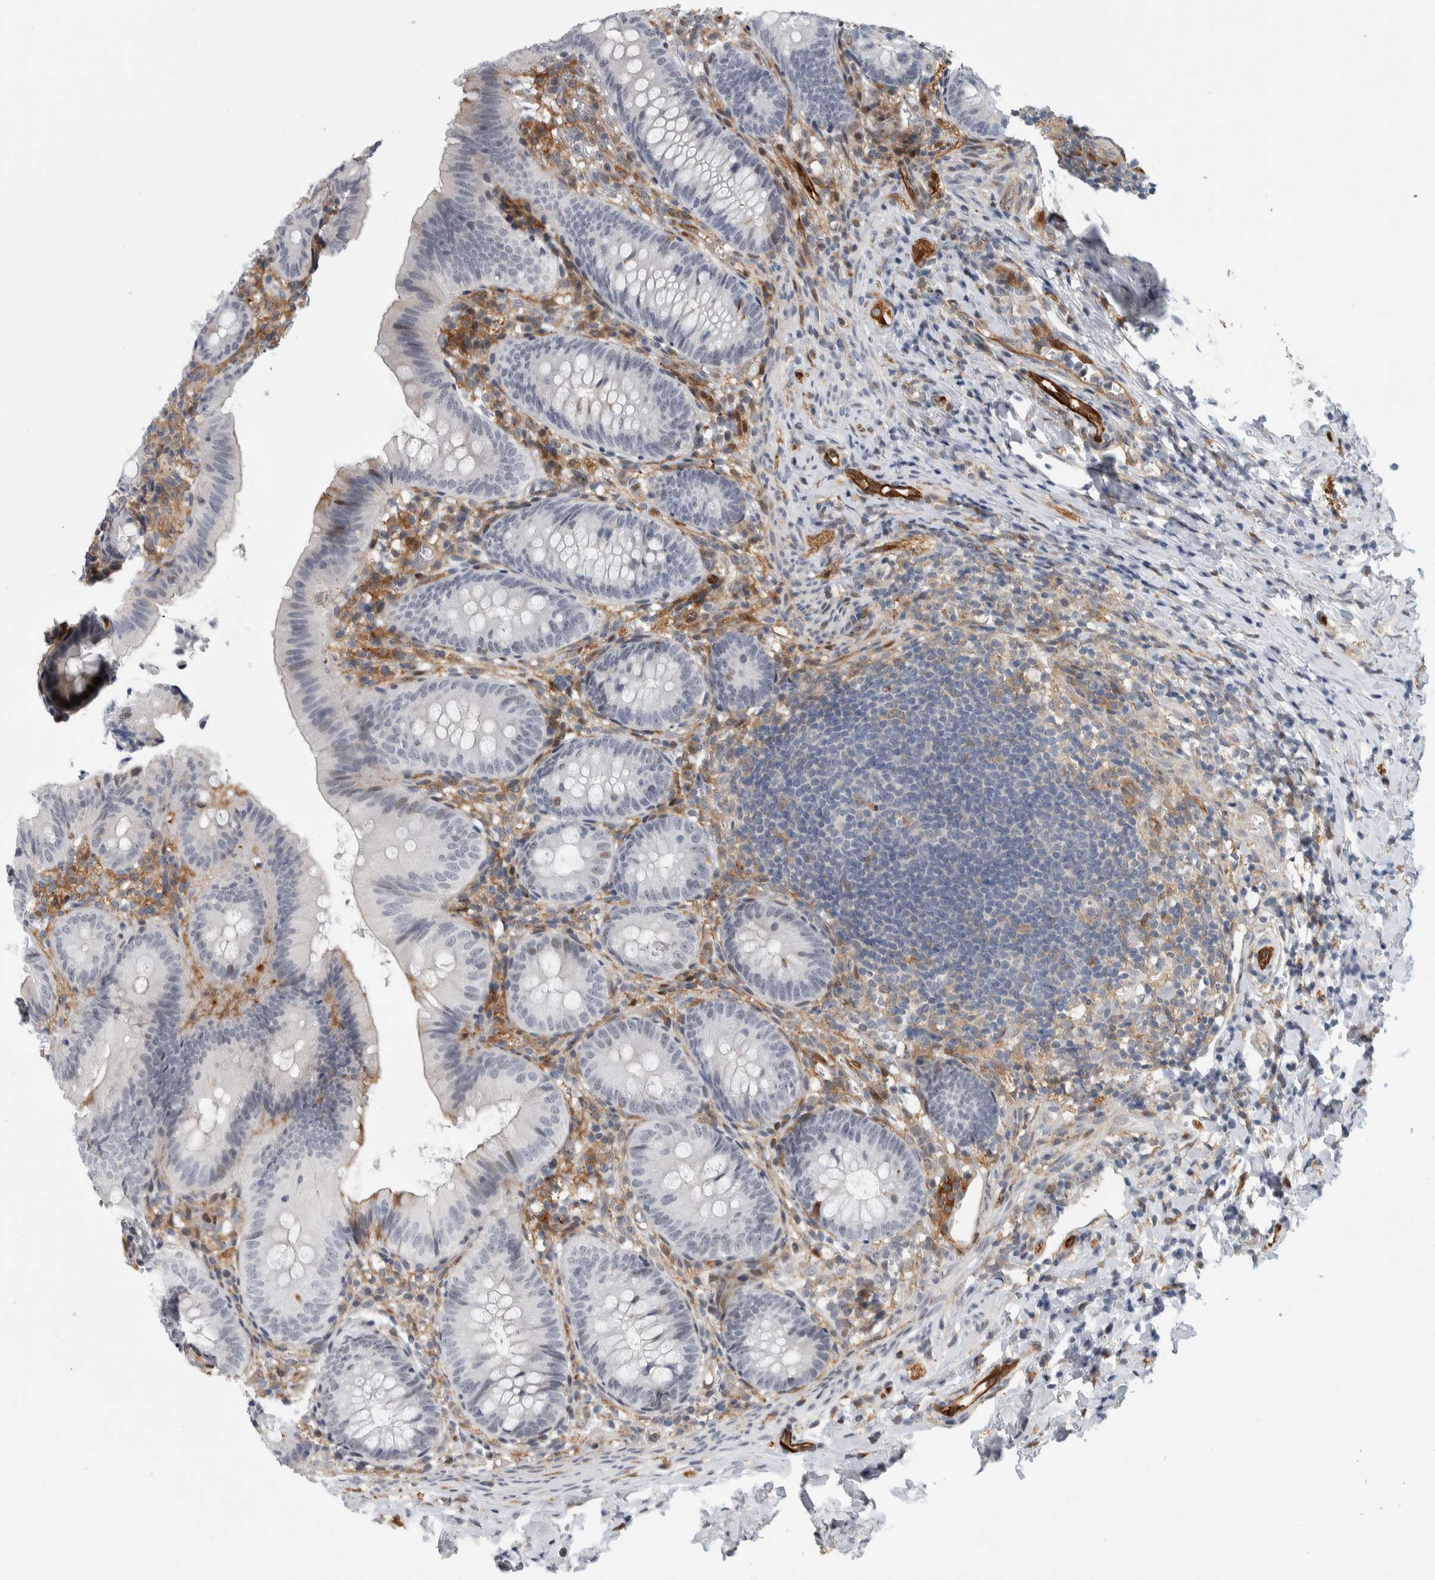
{"staining": {"intensity": "moderate", "quantity": "<25%", "location": "nuclear"}, "tissue": "appendix", "cell_type": "Glandular cells", "image_type": "normal", "snomed": [{"axis": "morphology", "description": "Normal tissue, NOS"}, {"axis": "topography", "description": "Appendix"}], "caption": "Appendix stained with immunohistochemistry (IHC) shows moderate nuclear staining in about <25% of glandular cells.", "gene": "MSL1", "patient": {"sex": "male", "age": 1}}